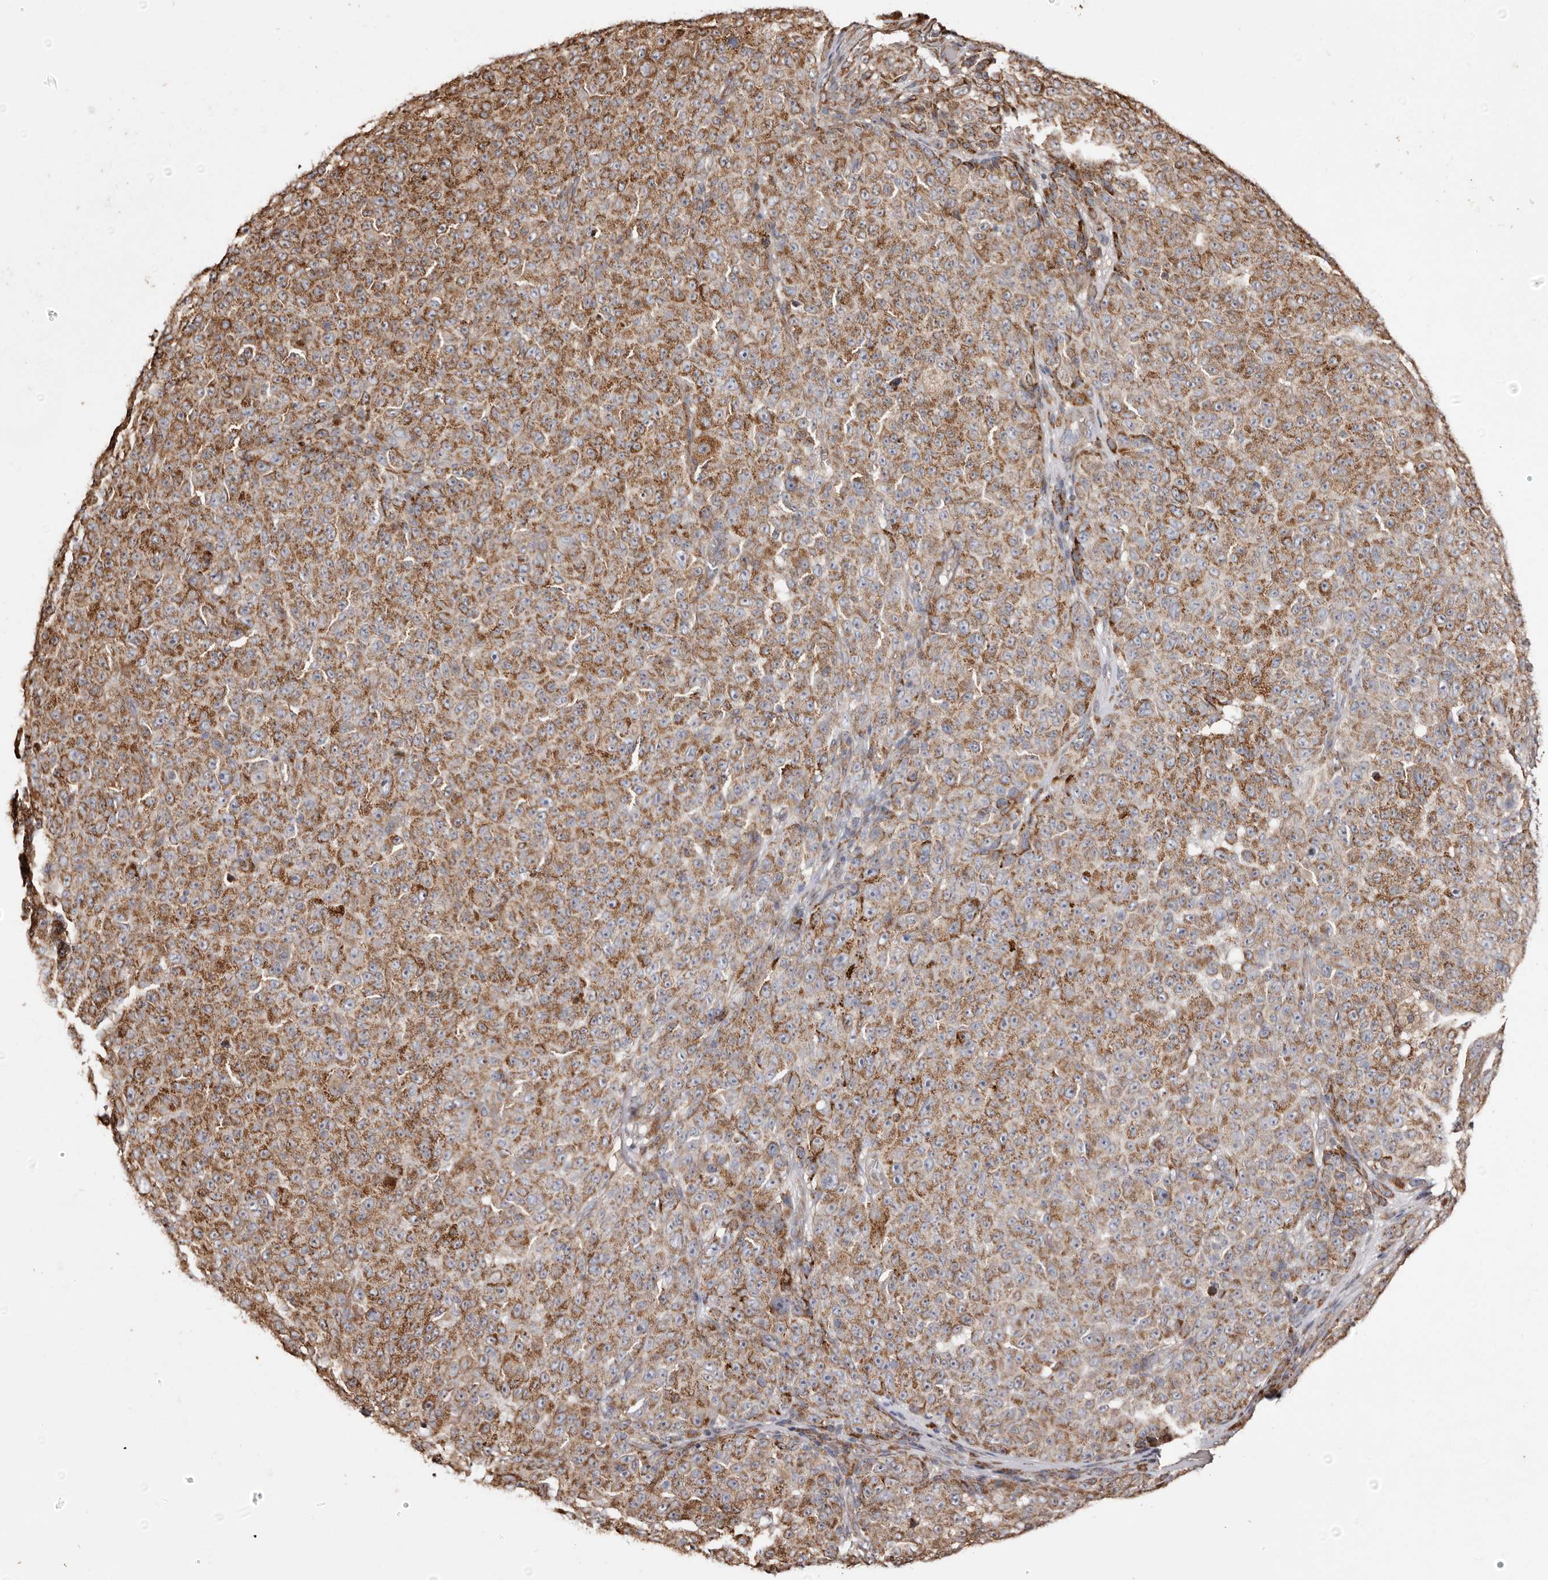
{"staining": {"intensity": "strong", "quantity": ">75%", "location": "cytoplasmic/membranous"}, "tissue": "melanoma", "cell_type": "Tumor cells", "image_type": "cancer", "snomed": [{"axis": "morphology", "description": "Malignant melanoma, NOS"}, {"axis": "topography", "description": "Skin"}], "caption": "High-magnification brightfield microscopy of malignant melanoma stained with DAB (brown) and counterstained with hematoxylin (blue). tumor cells exhibit strong cytoplasmic/membranous positivity is present in approximately>75% of cells.", "gene": "MACC1", "patient": {"sex": "female", "age": 82}}